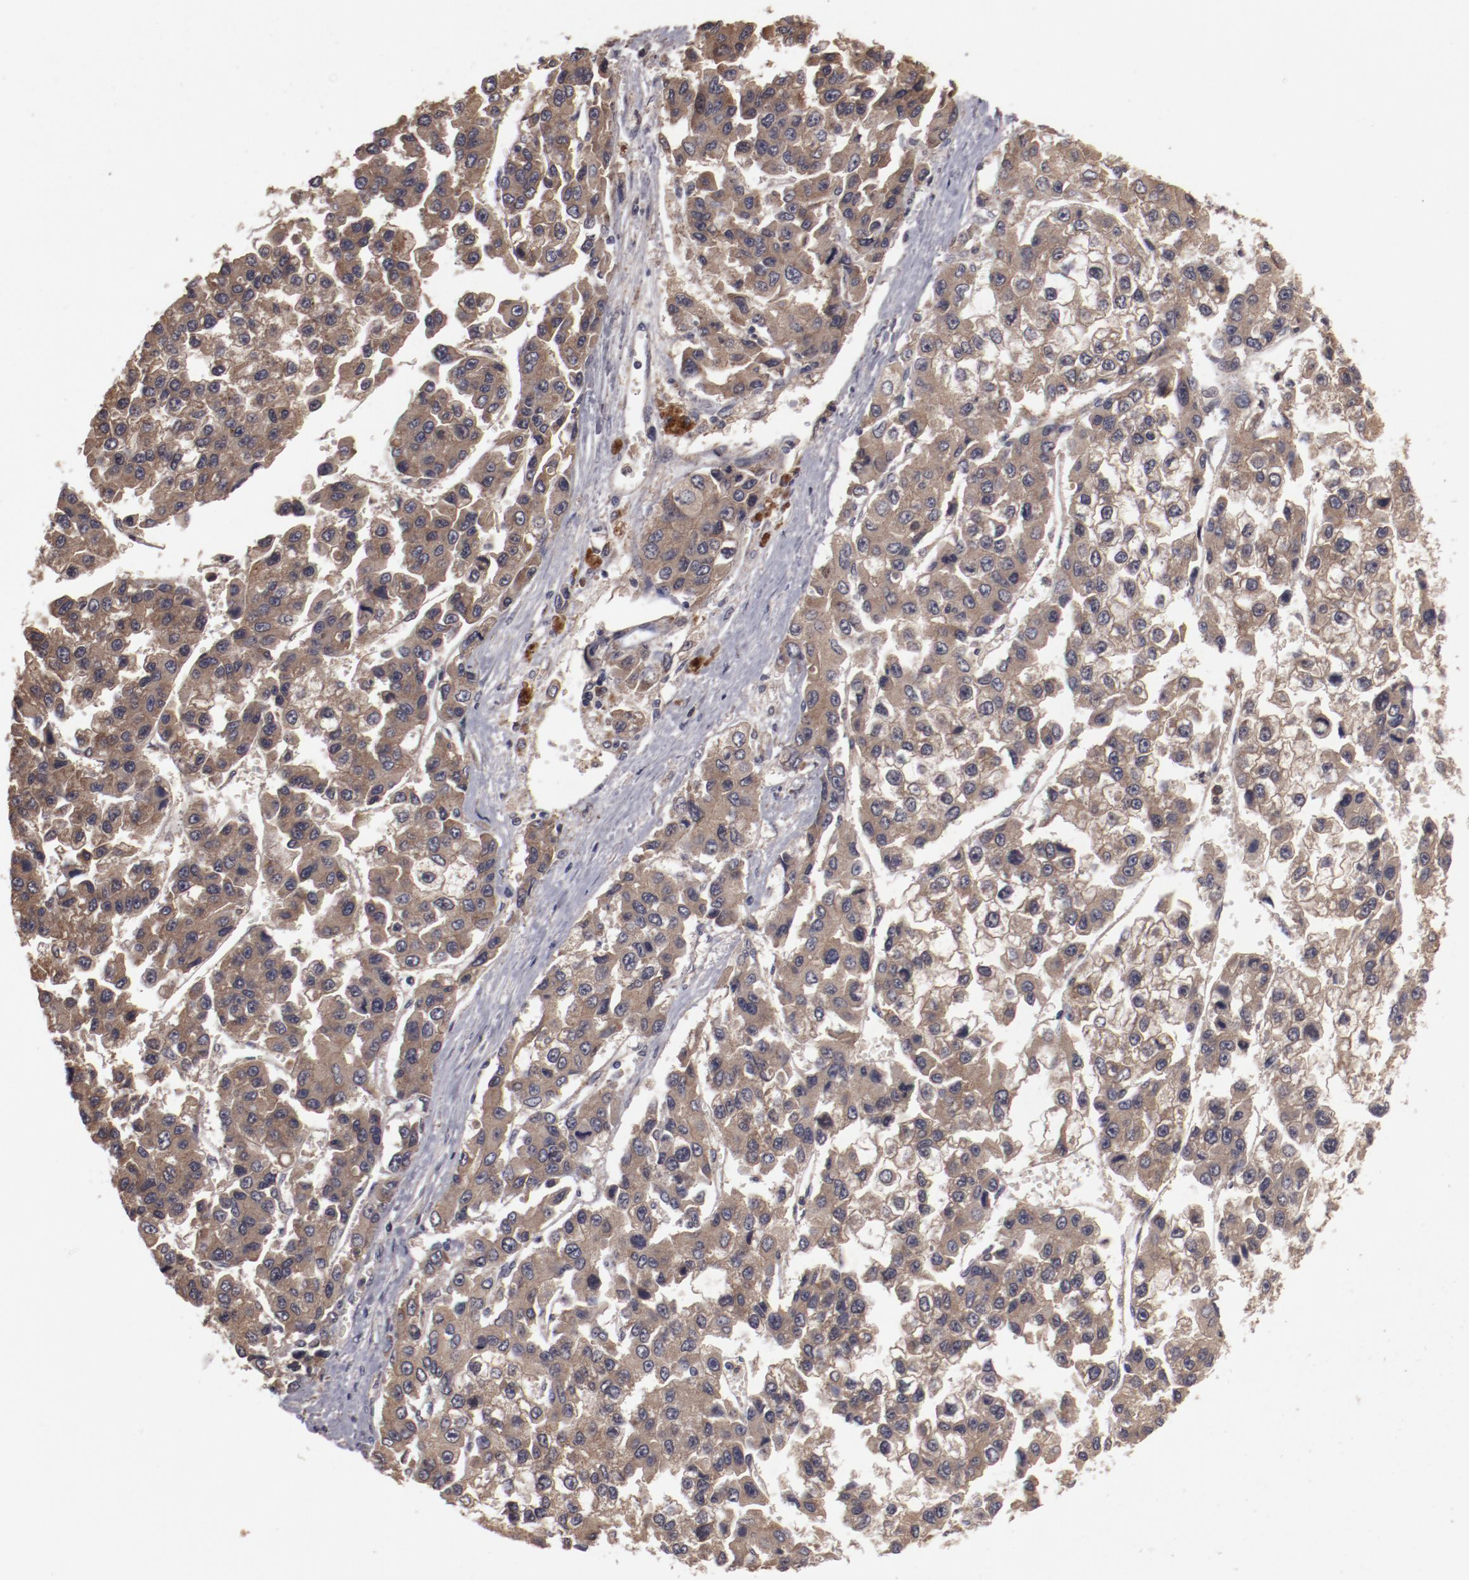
{"staining": {"intensity": "weak", "quantity": ">75%", "location": "cytoplasmic/membranous"}, "tissue": "liver cancer", "cell_type": "Tumor cells", "image_type": "cancer", "snomed": [{"axis": "morphology", "description": "Carcinoma, Hepatocellular, NOS"}, {"axis": "topography", "description": "Liver"}], "caption": "A high-resolution image shows immunohistochemistry staining of liver hepatocellular carcinoma, which displays weak cytoplasmic/membranous expression in about >75% of tumor cells.", "gene": "CP", "patient": {"sex": "female", "age": 66}}